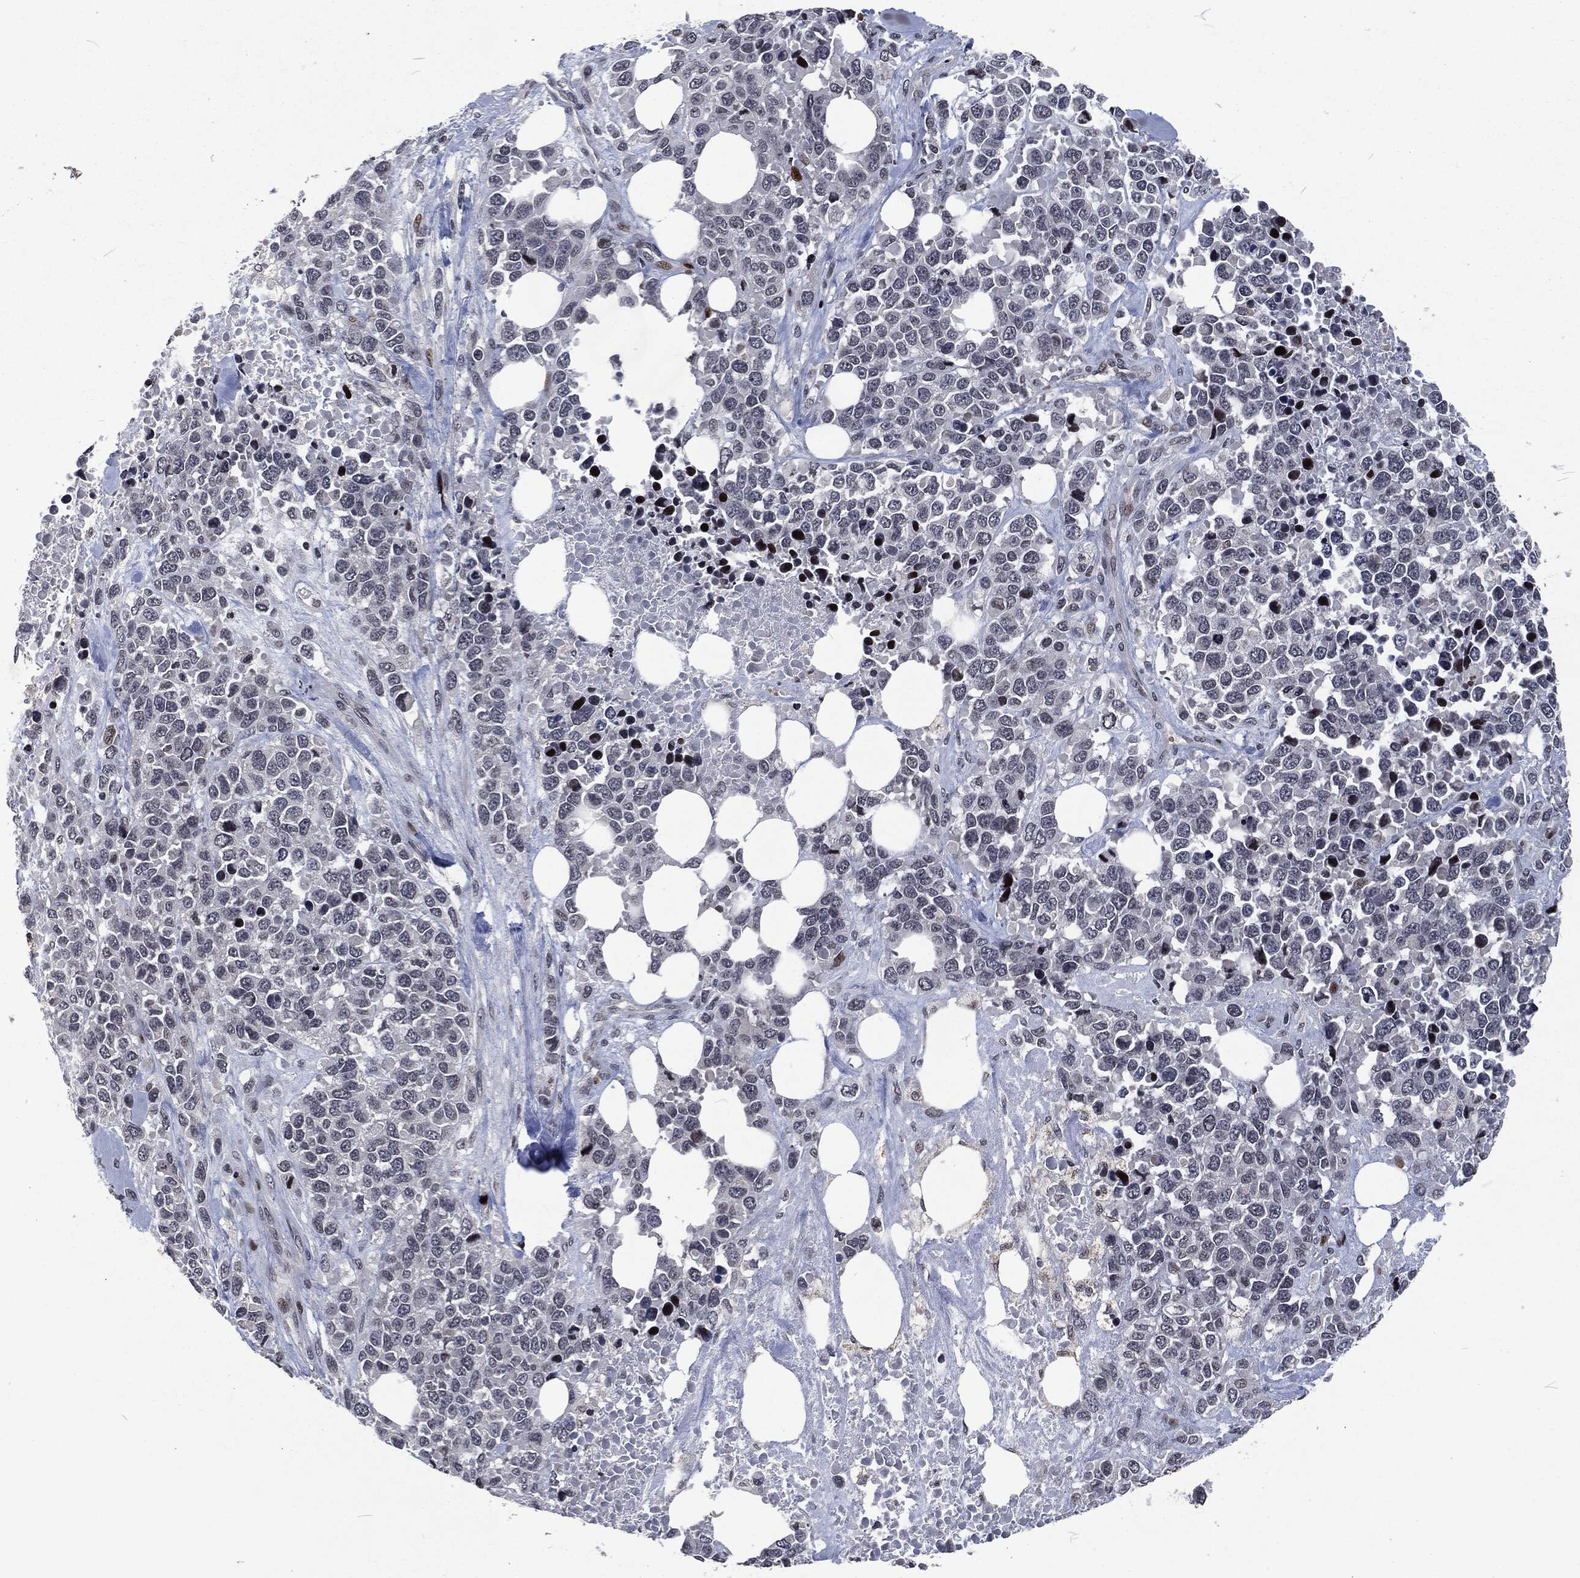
{"staining": {"intensity": "negative", "quantity": "none", "location": "none"}, "tissue": "melanoma", "cell_type": "Tumor cells", "image_type": "cancer", "snomed": [{"axis": "morphology", "description": "Malignant melanoma, Metastatic site"}, {"axis": "topography", "description": "Skin"}], "caption": "Tumor cells show no significant protein expression in malignant melanoma (metastatic site).", "gene": "EGFR", "patient": {"sex": "male", "age": 84}}